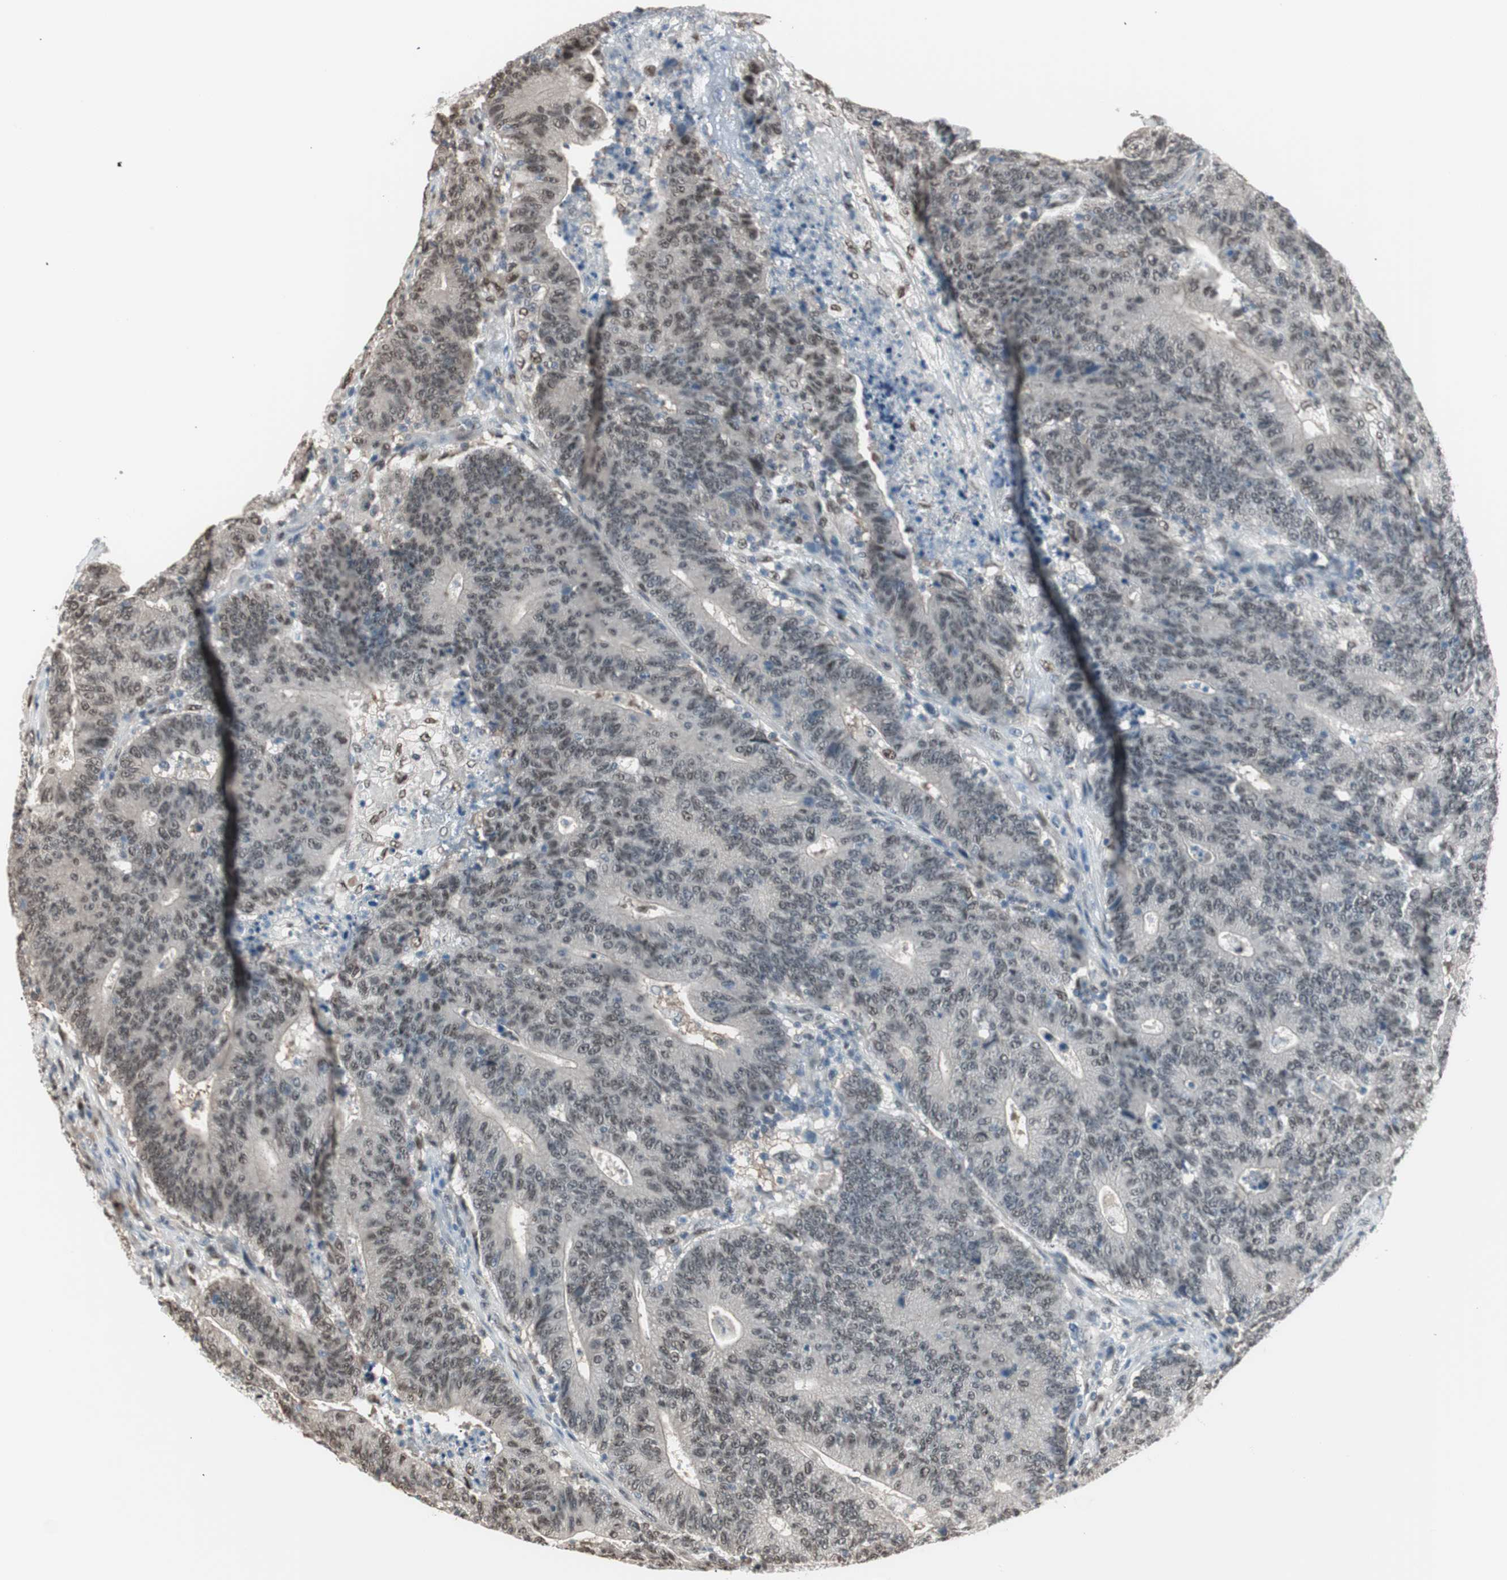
{"staining": {"intensity": "weak", "quantity": ">75%", "location": "nuclear"}, "tissue": "colorectal cancer", "cell_type": "Tumor cells", "image_type": "cancer", "snomed": [{"axis": "morphology", "description": "Normal tissue, NOS"}, {"axis": "morphology", "description": "Adenocarcinoma, NOS"}, {"axis": "topography", "description": "Colon"}], "caption": "Immunohistochemistry (IHC) micrograph of neoplastic tissue: adenocarcinoma (colorectal) stained using immunohistochemistry (IHC) shows low levels of weak protein expression localized specifically in the nuclear of tumor cells, appearing as a nuclear brown color.", "gene": "LONP2", "patient": {"sex": "female", "age": 75}}